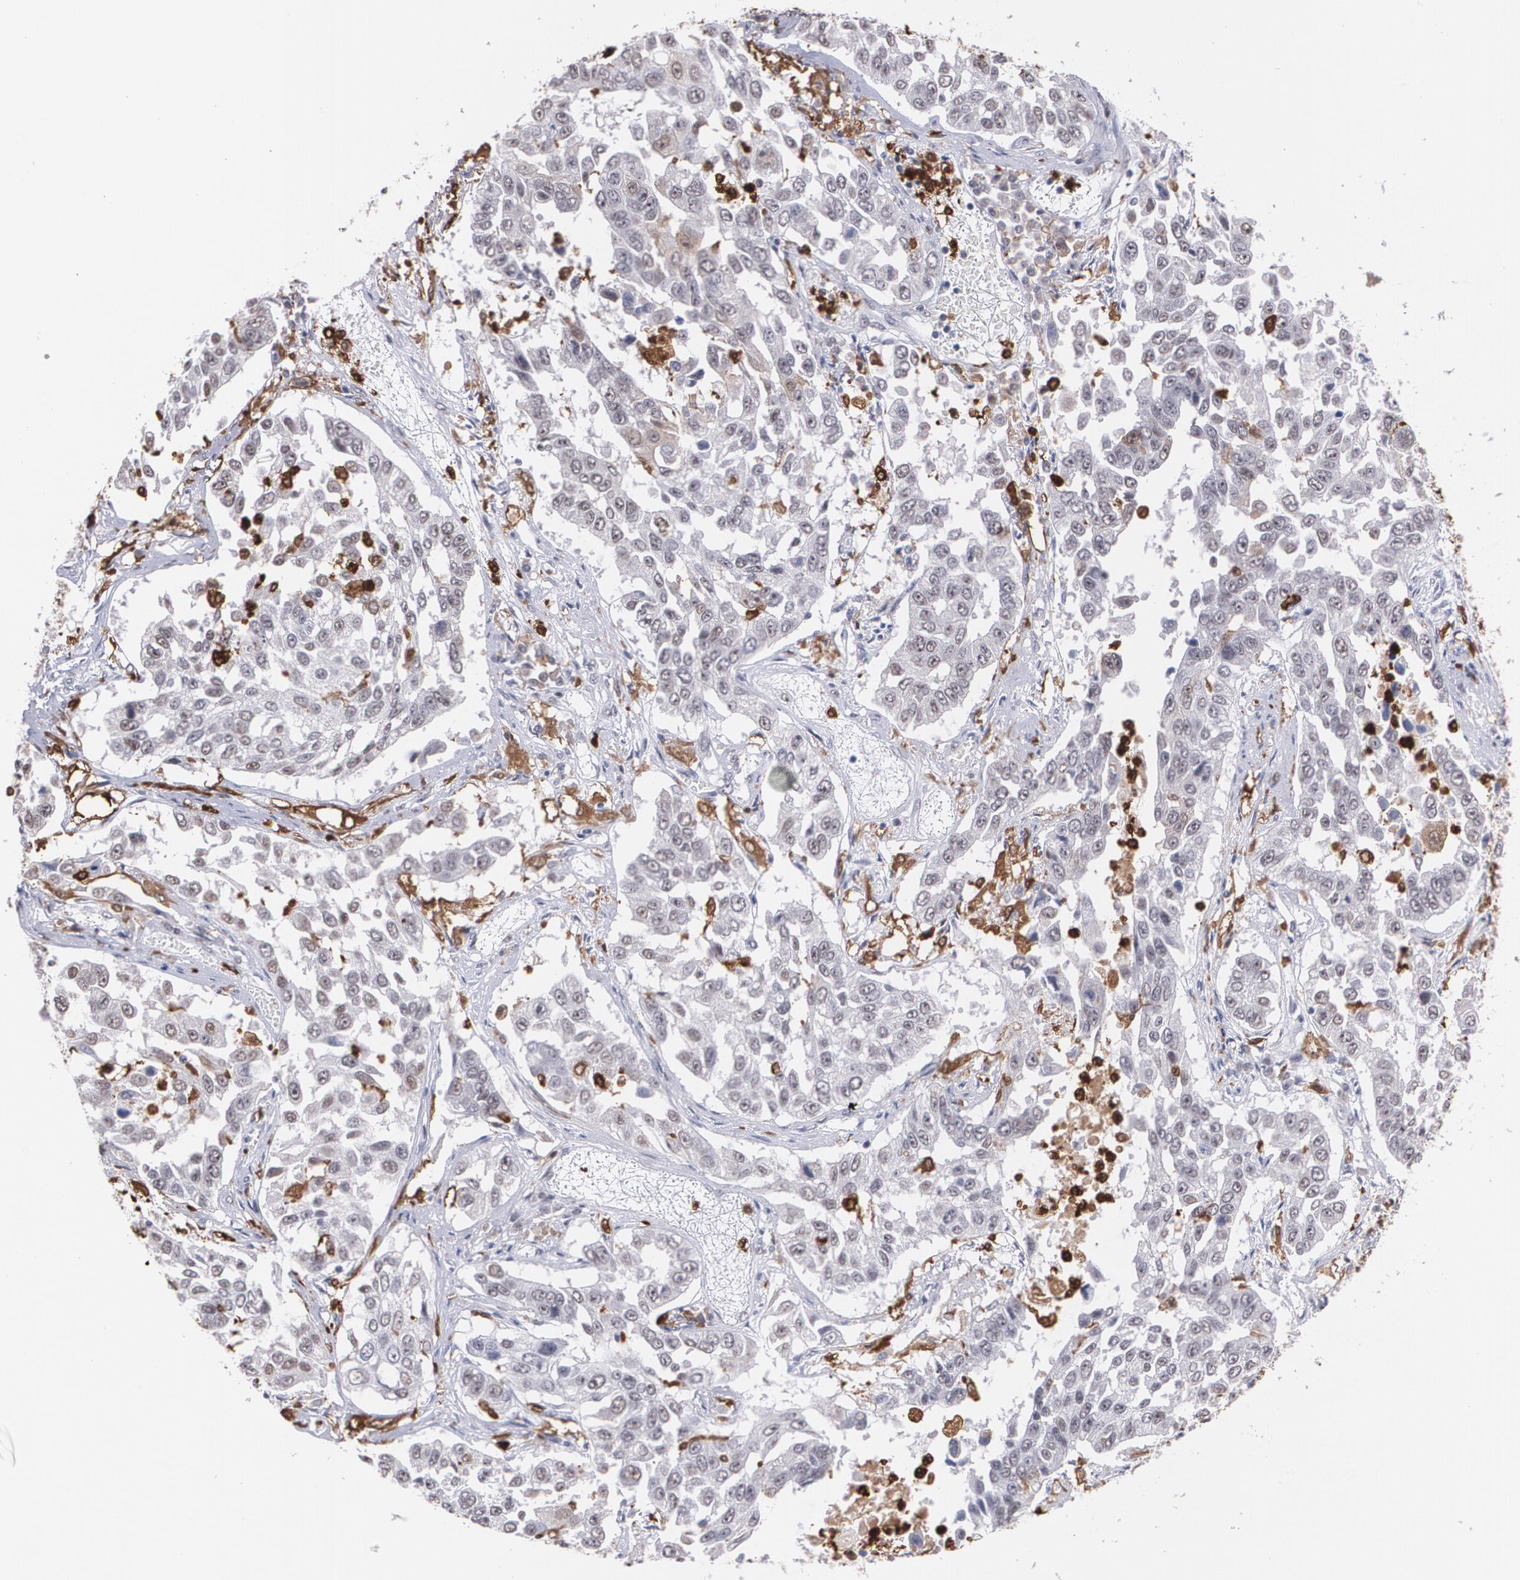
{"staining": {"intensity": "negative", "quantity": "none", "location": "none"}, "tissue": "lung cancer", "cell_type": "Tumor cells", "image_type": "cancer", "snomed": [{"axis": "morphology", "description": "Squamous cell carcinoma, NOS"}, {"axis": "topography", "description": "Lung"}], "caption": "High magnification brightfield microscopy of lung cancer stained with DAB (3,3'-diaminobenzidine) (brown) and counterstained with hematoxylin (blue): tumor cells show no significant staining.", "gene": "NCF2", "patient": {"sex": "male", "age": 71}}